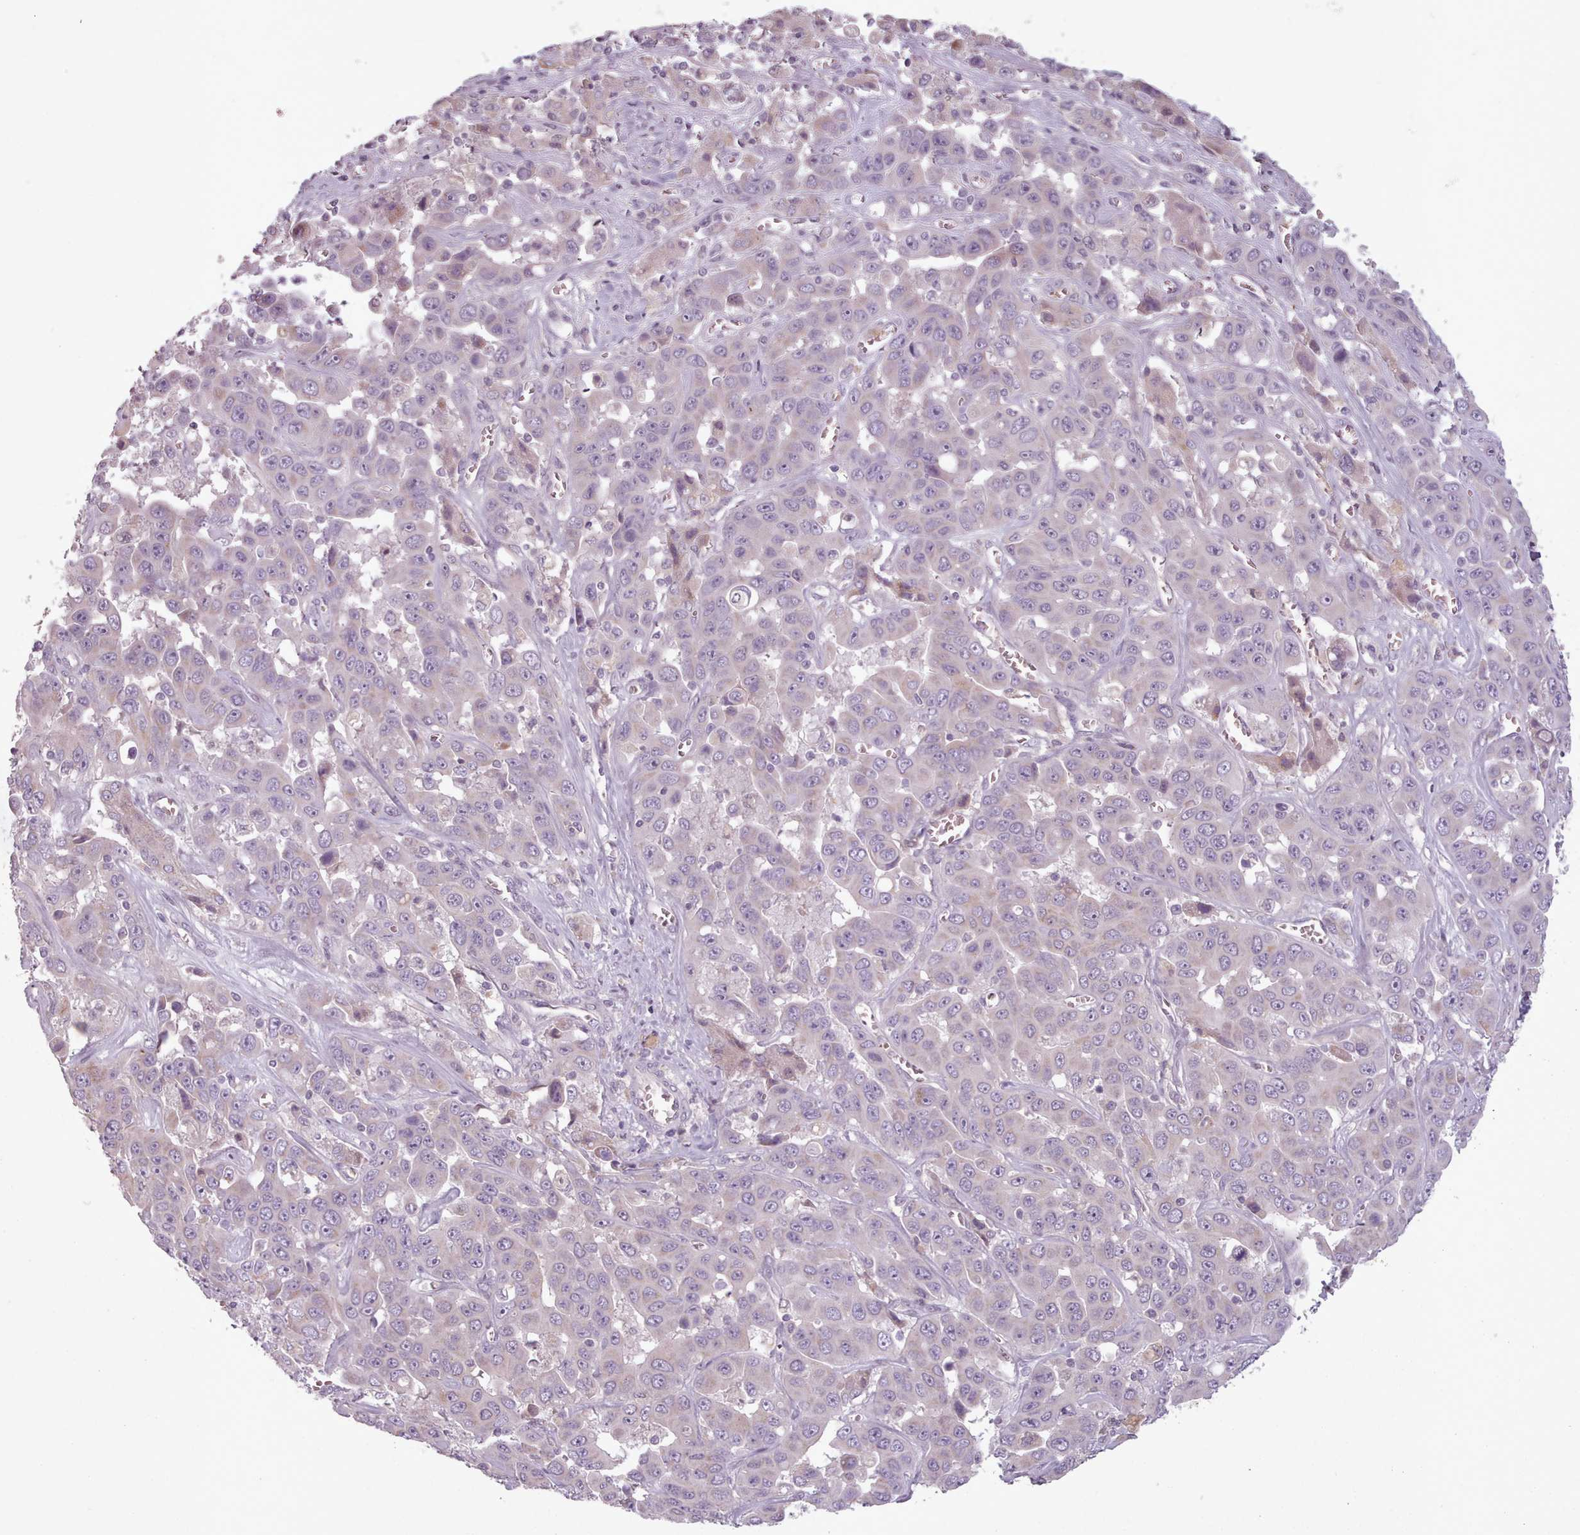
{"staining": {"intensity": "negative", "quantity": "none", "location": "none"}, "tissue": "liver cancer", "cell_type": "Tumor cells", "image_type": "cancer", "snomed": [{"axis": "morphology", "description": "Cholangiocarcinoma"}, {"axis": "topography", "description": "Liver"}], "caption": "An immunohistochemistry micrograph of liver cancer is shown. There is no staining in tumor cells of liver cancer.", "gene": "LAPTM5", "patient": {"sex": "female", "age": 52}}